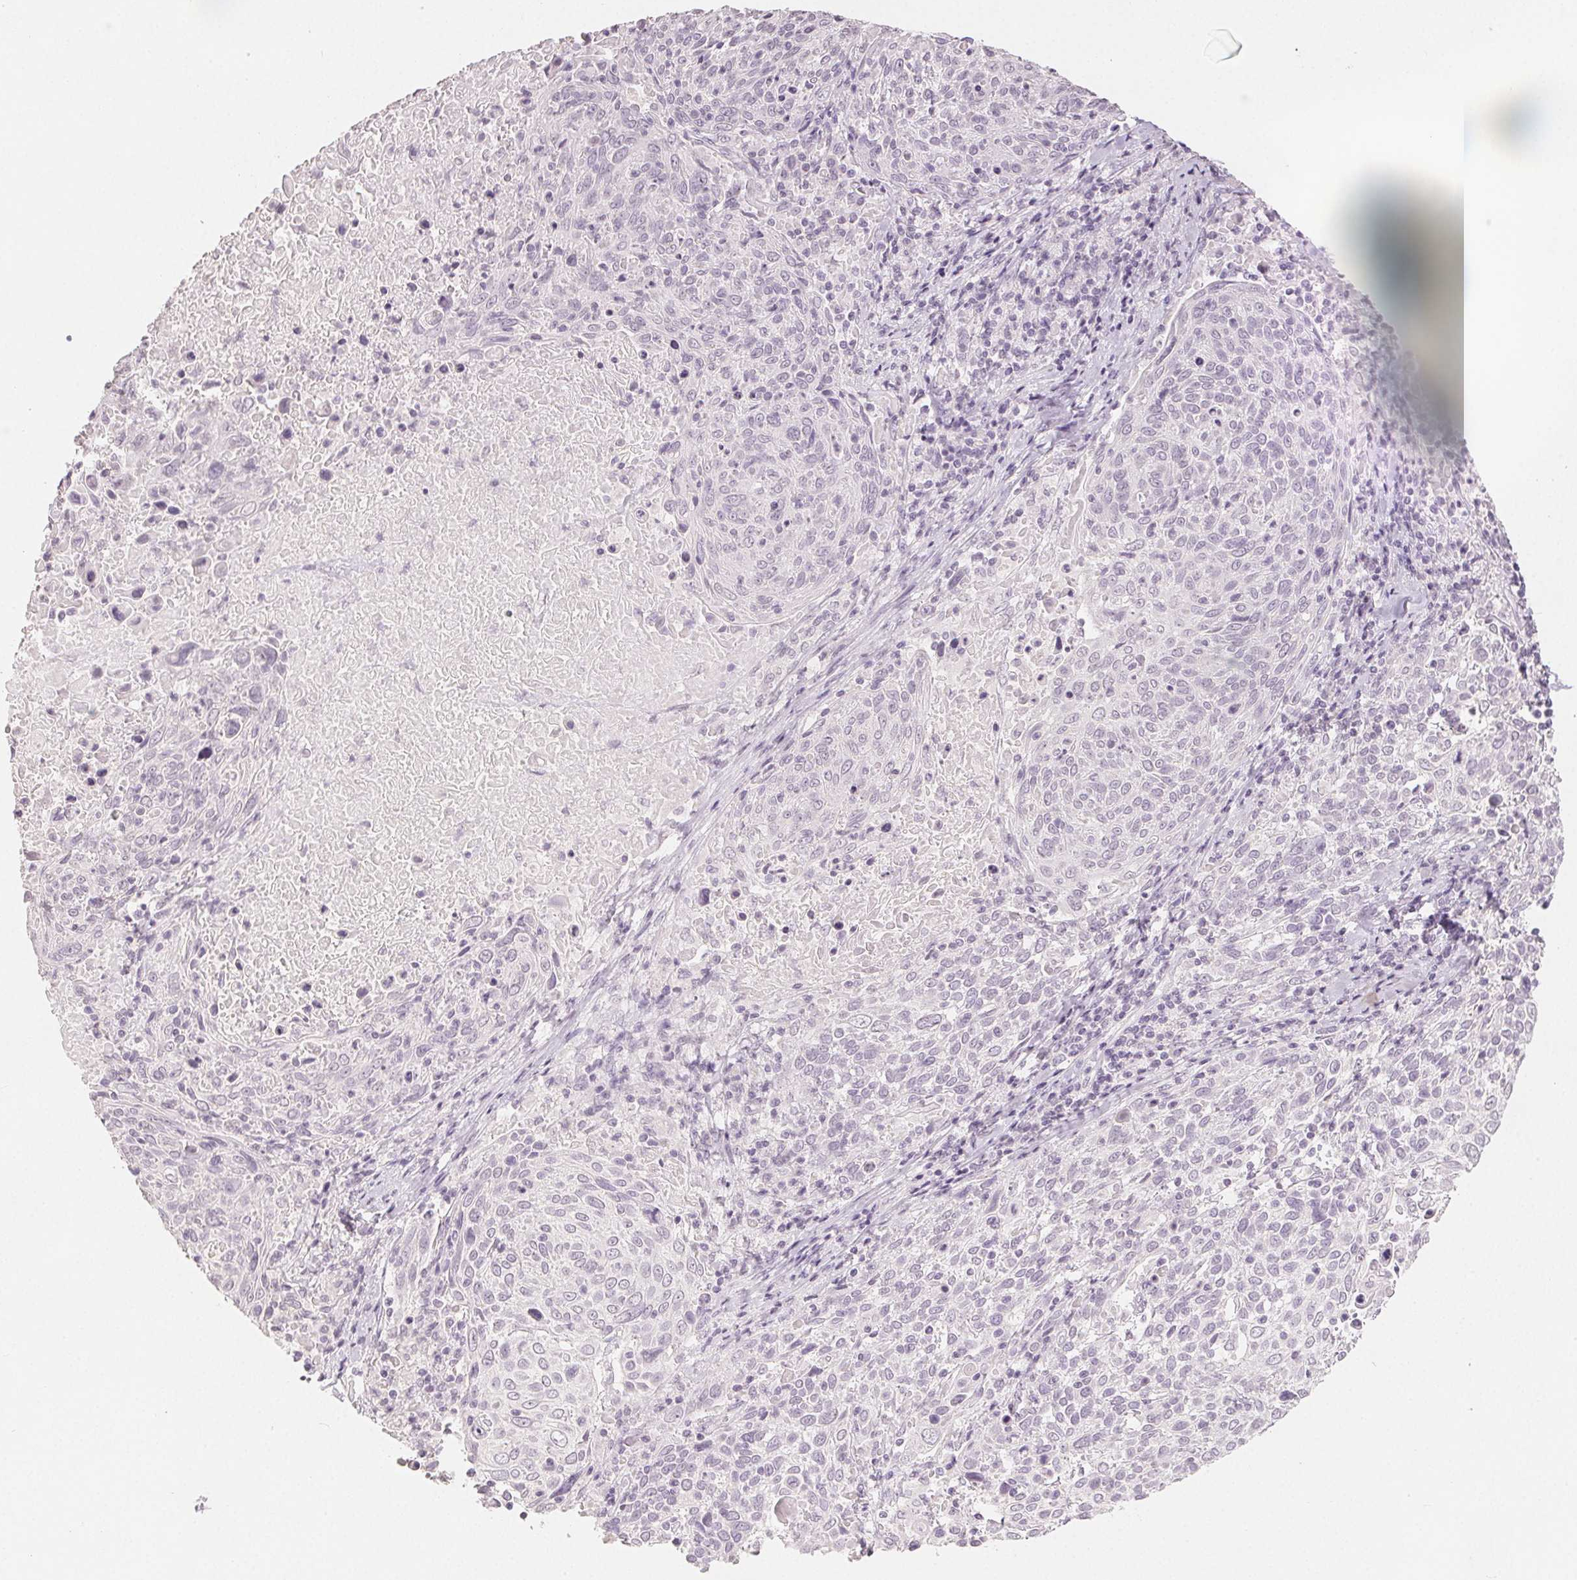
{"staining": {"intensity": "negative", "quantity": "none", "location": "none"}, "tissue": "cervical cancer", "cell_type": "Tumor cells", "image_type": "cancer", "snomed": [{"axis": "morphology", "description": "Squamous cell carcinoma, NOS"}, {"axis": "topography", "description": "Cervix"}], "caption": "Immunohistochemistry image of neoplastic tissue: human cervical cancer stained with DAB demonstrates no significant protein expression in tumor cells.", "gene": "SLC27A5", "patient": {"sex": "female", "age": 61}}